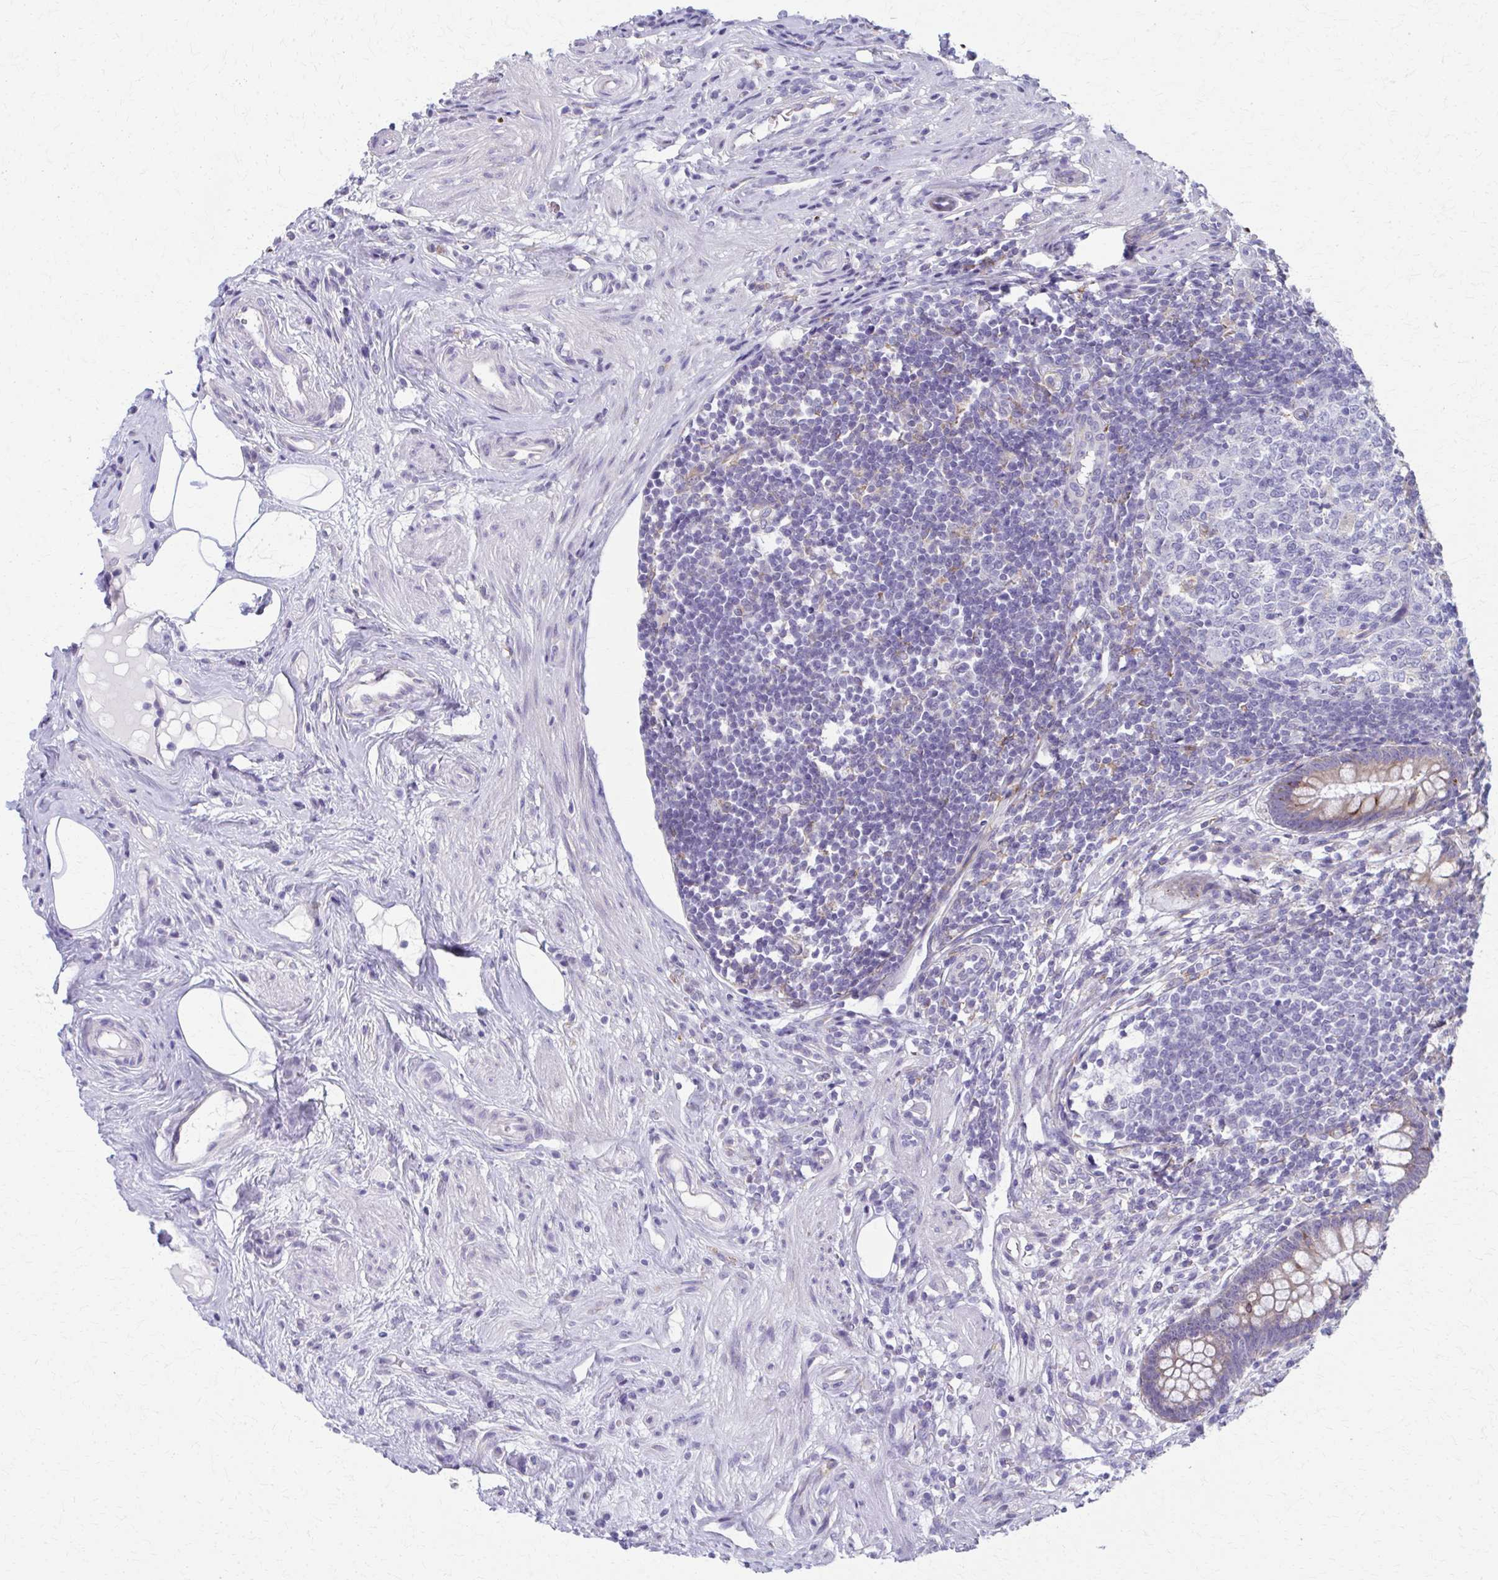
{"staining": {"intensity": "strong", "quantity": "25%-75%", "location": "cytoplasmic/membranous"}, "tissue": "appendix", "cell_type": "Glandular cells", "image_type": "normal", "snomed": [{"axis": "morphology", "description": "Normal tissue, NOS"}, {"axis": "topography", "description": "Appendix"}], "caption": "The histopathology image shows staining of normal appendix, revealing strong cytoplasmic/membranous protein expression (brown color) within glandular cells.", "gene": "SPATS2L", "patient": {"sex": "female", "age": 56}}